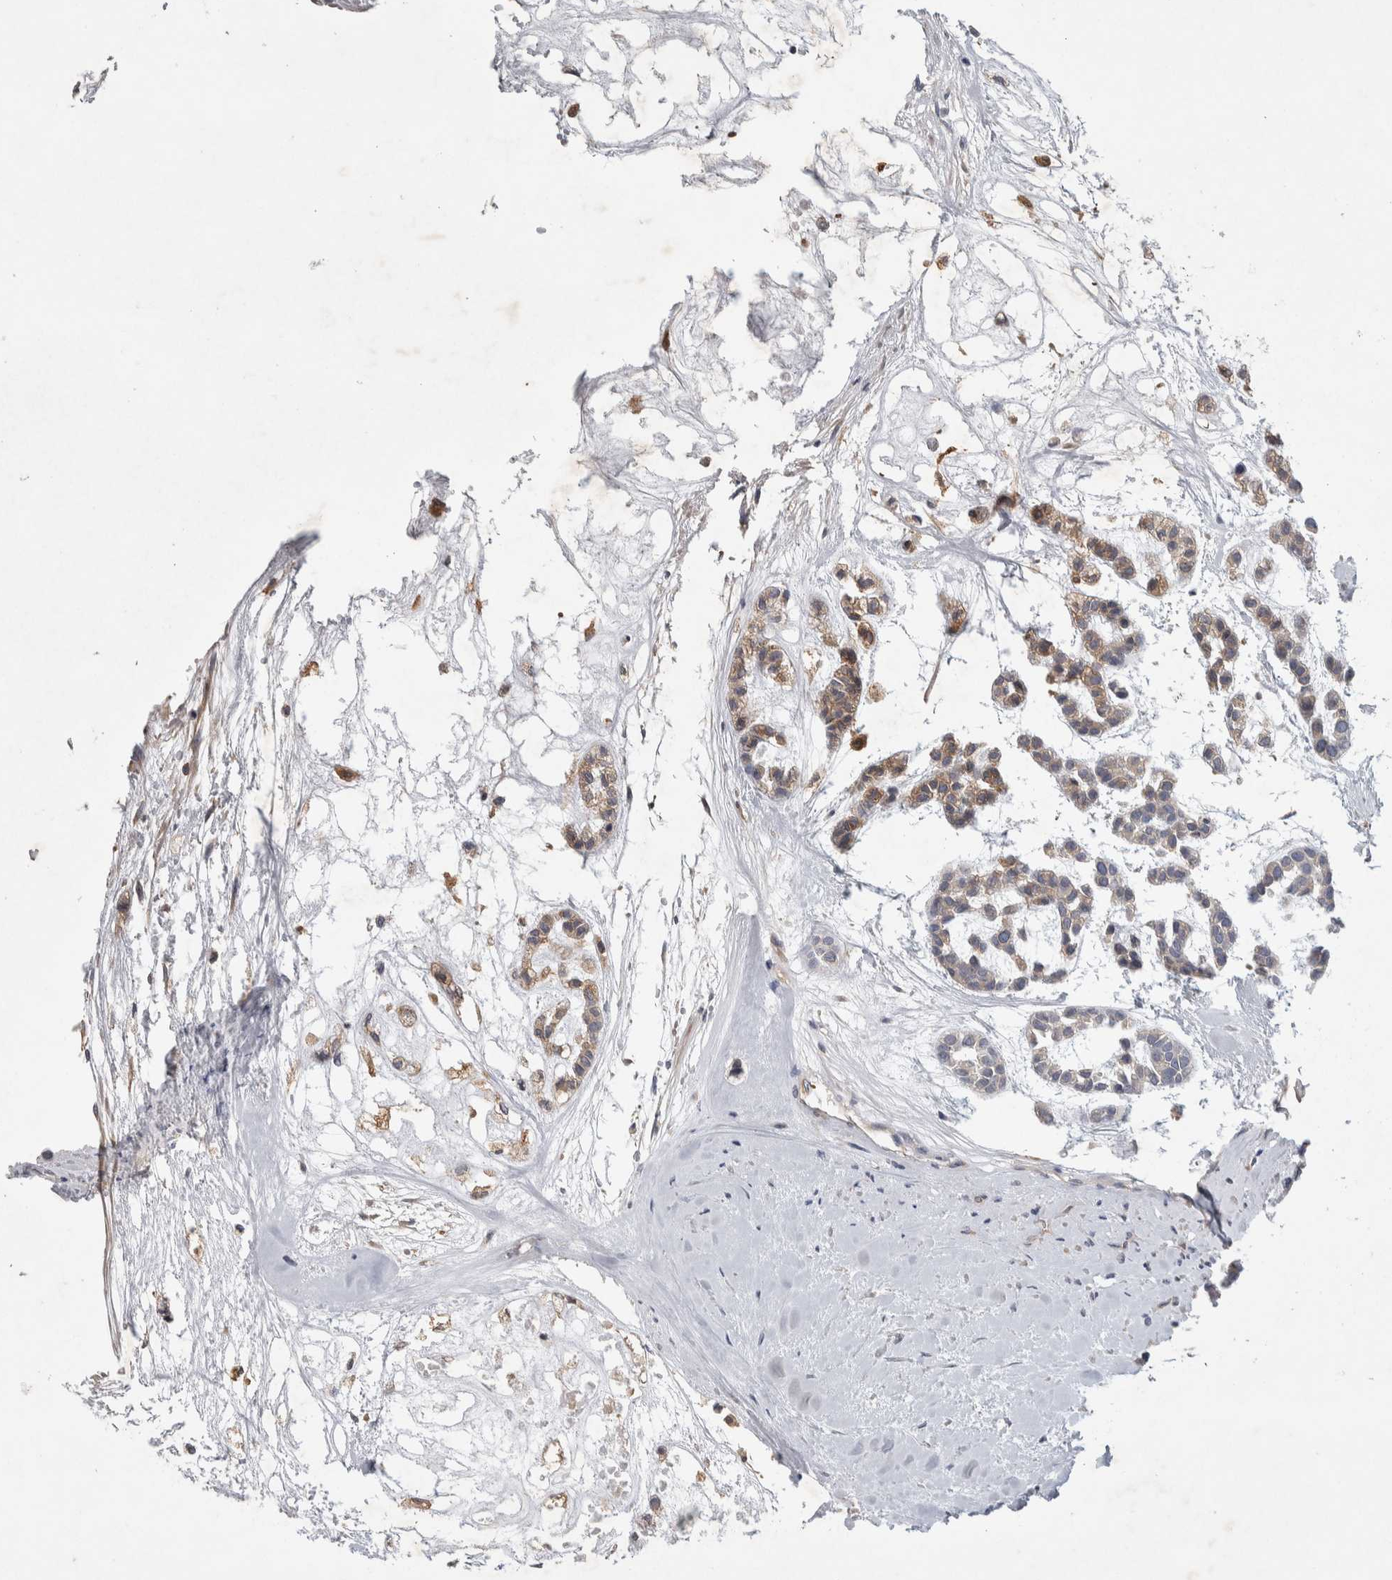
{"staining": {"intensity": "moderate", "quantity": ">75%", "location": "cytoplasmic/membranous"}, "tissue": "head and neck cancer", "cell_type": "Tumor cells", "image_type": "cancer", "snomed": [{"axis": "morphology", "description": "Adenocarcinoma, NOS"}, {"axis": "morphology", "description": "Adenoma, NOS"}, {"axis": "topography", "description": "Head-Neck"}], "caption": "This micrograph reveals immunohistochemistry staining of head and neck cancer (adenoma), with medium moderate cytoplasmic/membranous staining in about >75% of tumor cells.", "gene": "NFKB2", "patient": {"sex": "female", "age": 55}}